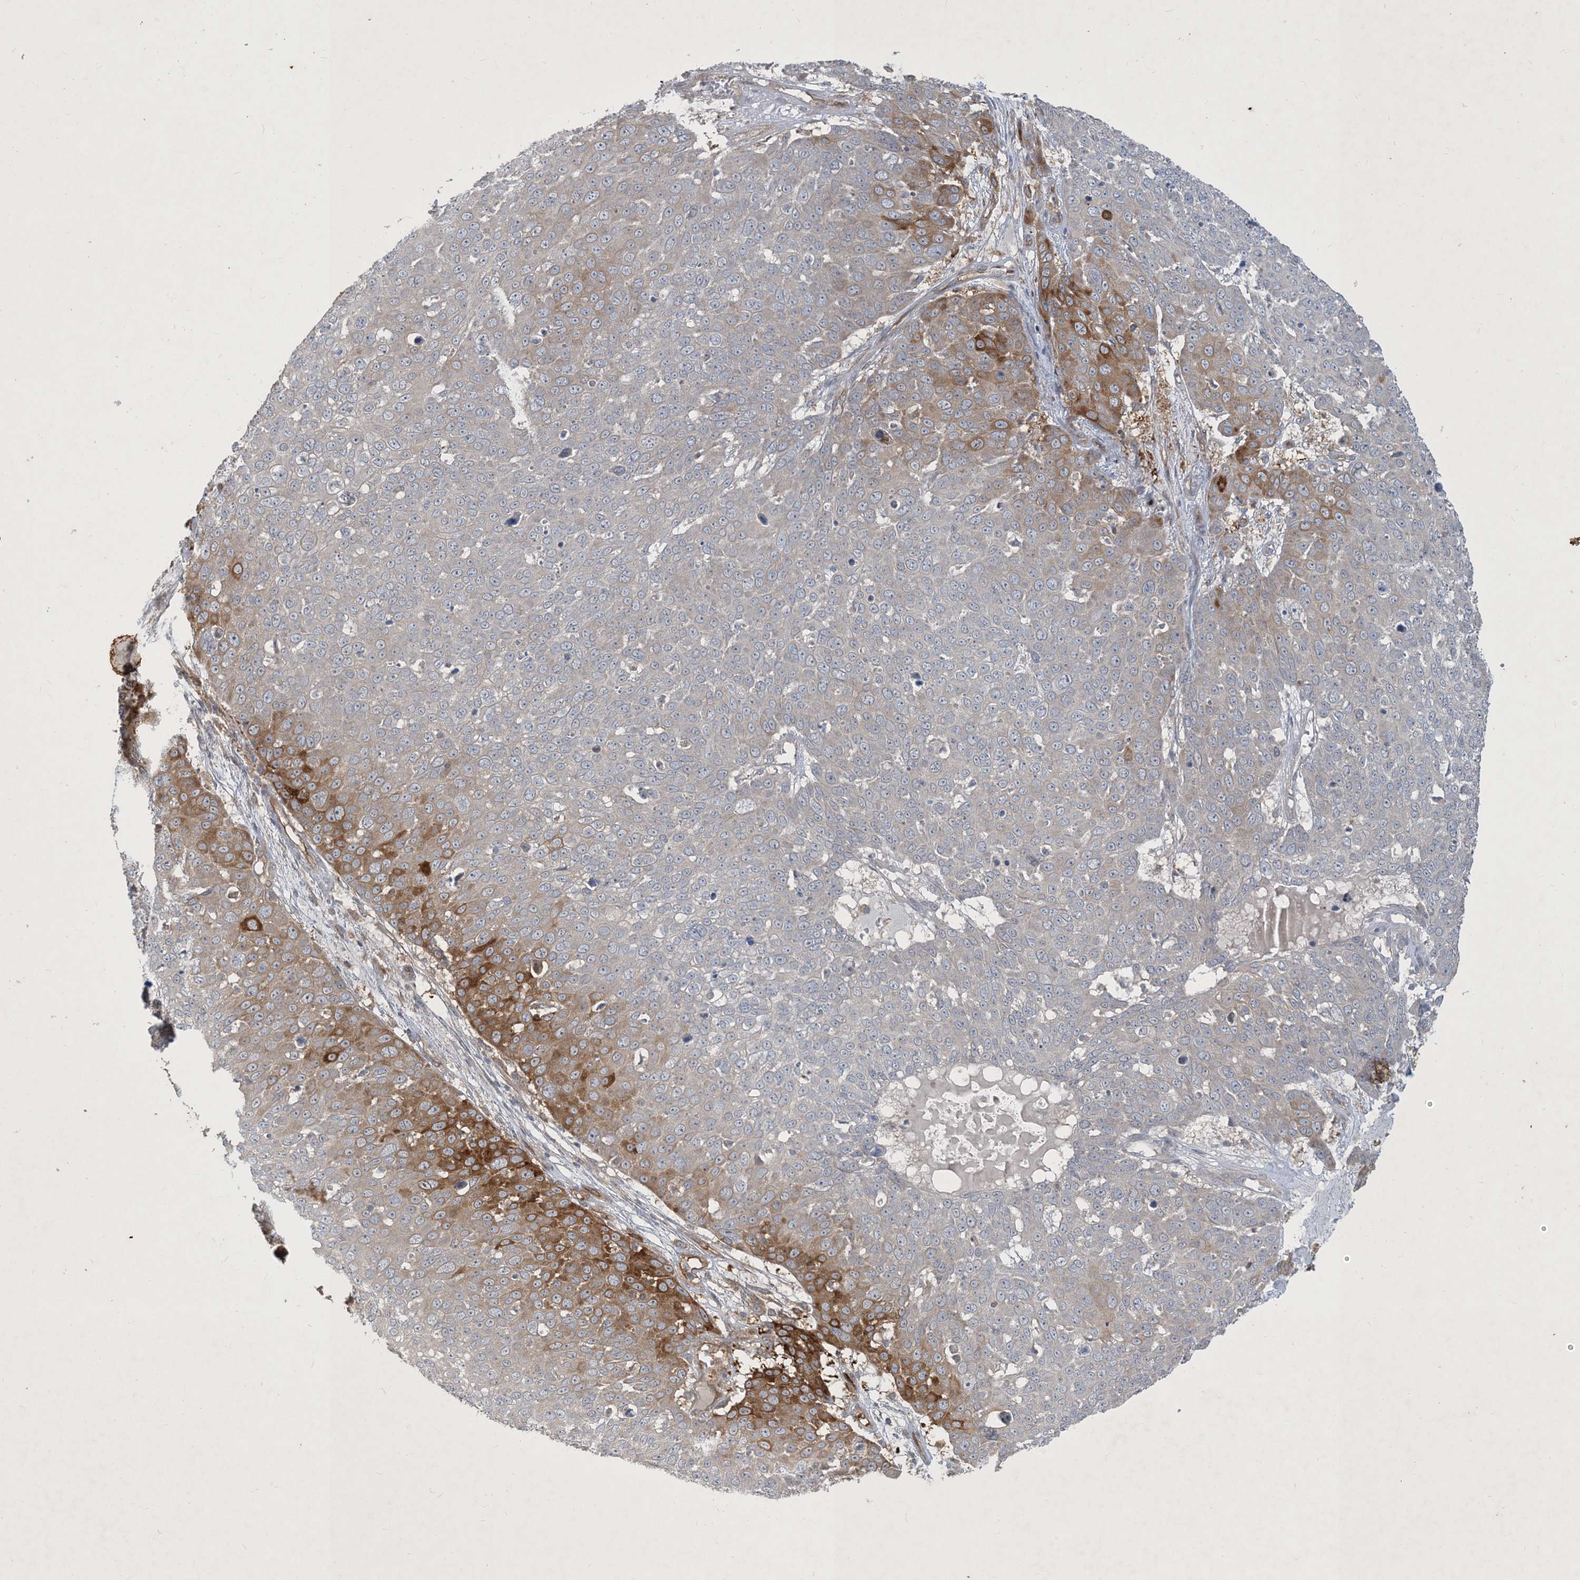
{"staining": {"intensity": "moderate", "quantity": "<25%", "location": "cytoplasmic/membranous"}, "tissue": "skin cancer", "cell_type": "Tumor cells", "image_type": "cancer", "snomed": [{"axis": "morphology", "description": "Squamous cell carcinoma, NOS"}, {"axis": "topography", "description": "Skin"}], "caption": "Protein expression analysis of skin squamous cell carcinoma displays moderate cytoplasmic/membranous positivity in about <25% of tumor cells. Using DAB (3,3'-diaminobenzidine) (brown) and hematoxylin (blue) stains, captured at high magnification using brightfield microscopy.", "gene": "CDS1", "patient": {"sex": "male", "age": 71}}